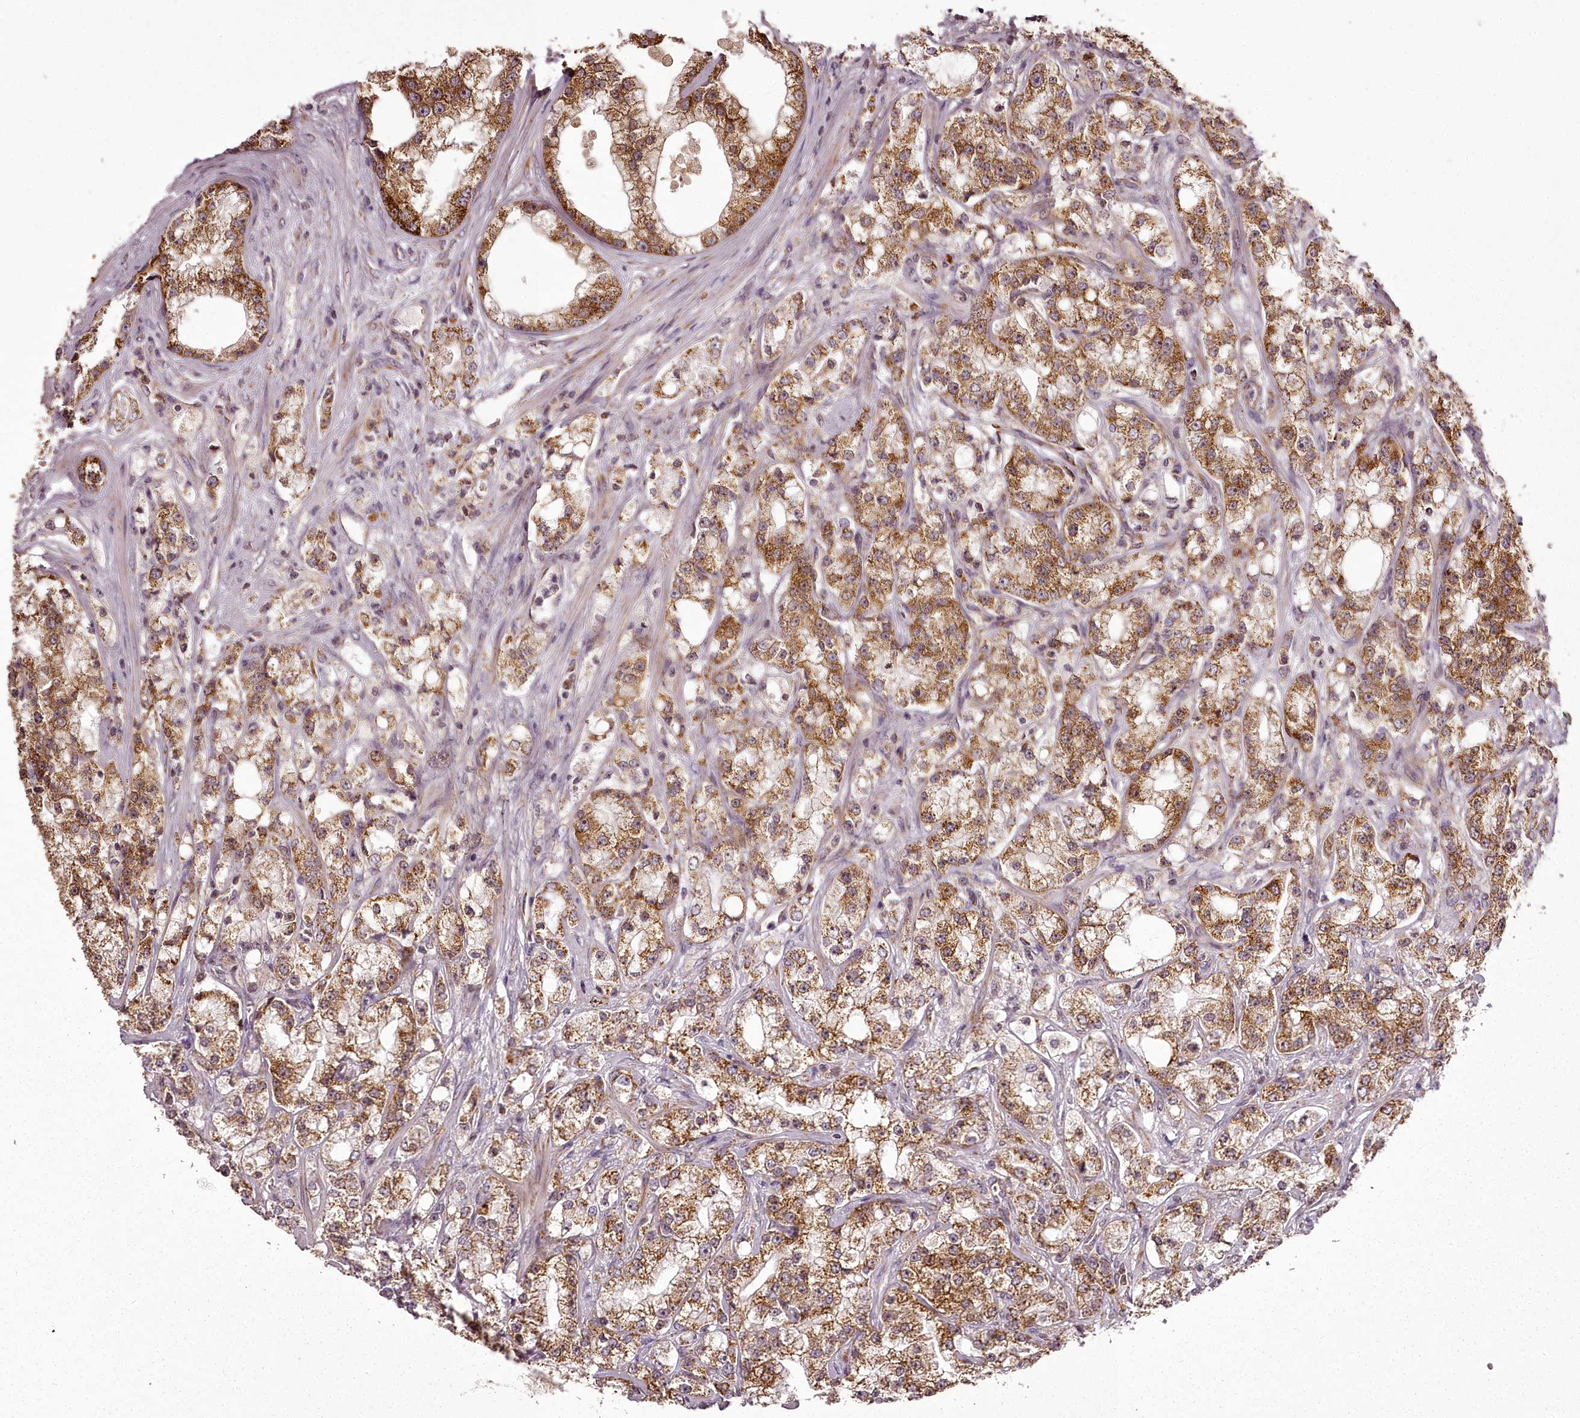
{"staining": {"intensity": "strong", "quantity": ">75%", "location": "cytoplasmic/membranous"}, "tissue": "prostate cancer", "cell_type": "Tumor cells", "image_type": "cancer", "snomed": [{"axis": "morphology", "description": "Adenocarcinoma, High grade"}, {"axis": "topography", "description": "Prostate"}], "caption": "A photomicrograph of human prostate cancer (adenocarcinoma (high-grade)) stained for a protein reveals strong cytoplasmic/membranous brown staining in tumor cells.", "gene": "CHCHD2", "patient": {"sex": "male", "age": 64}}